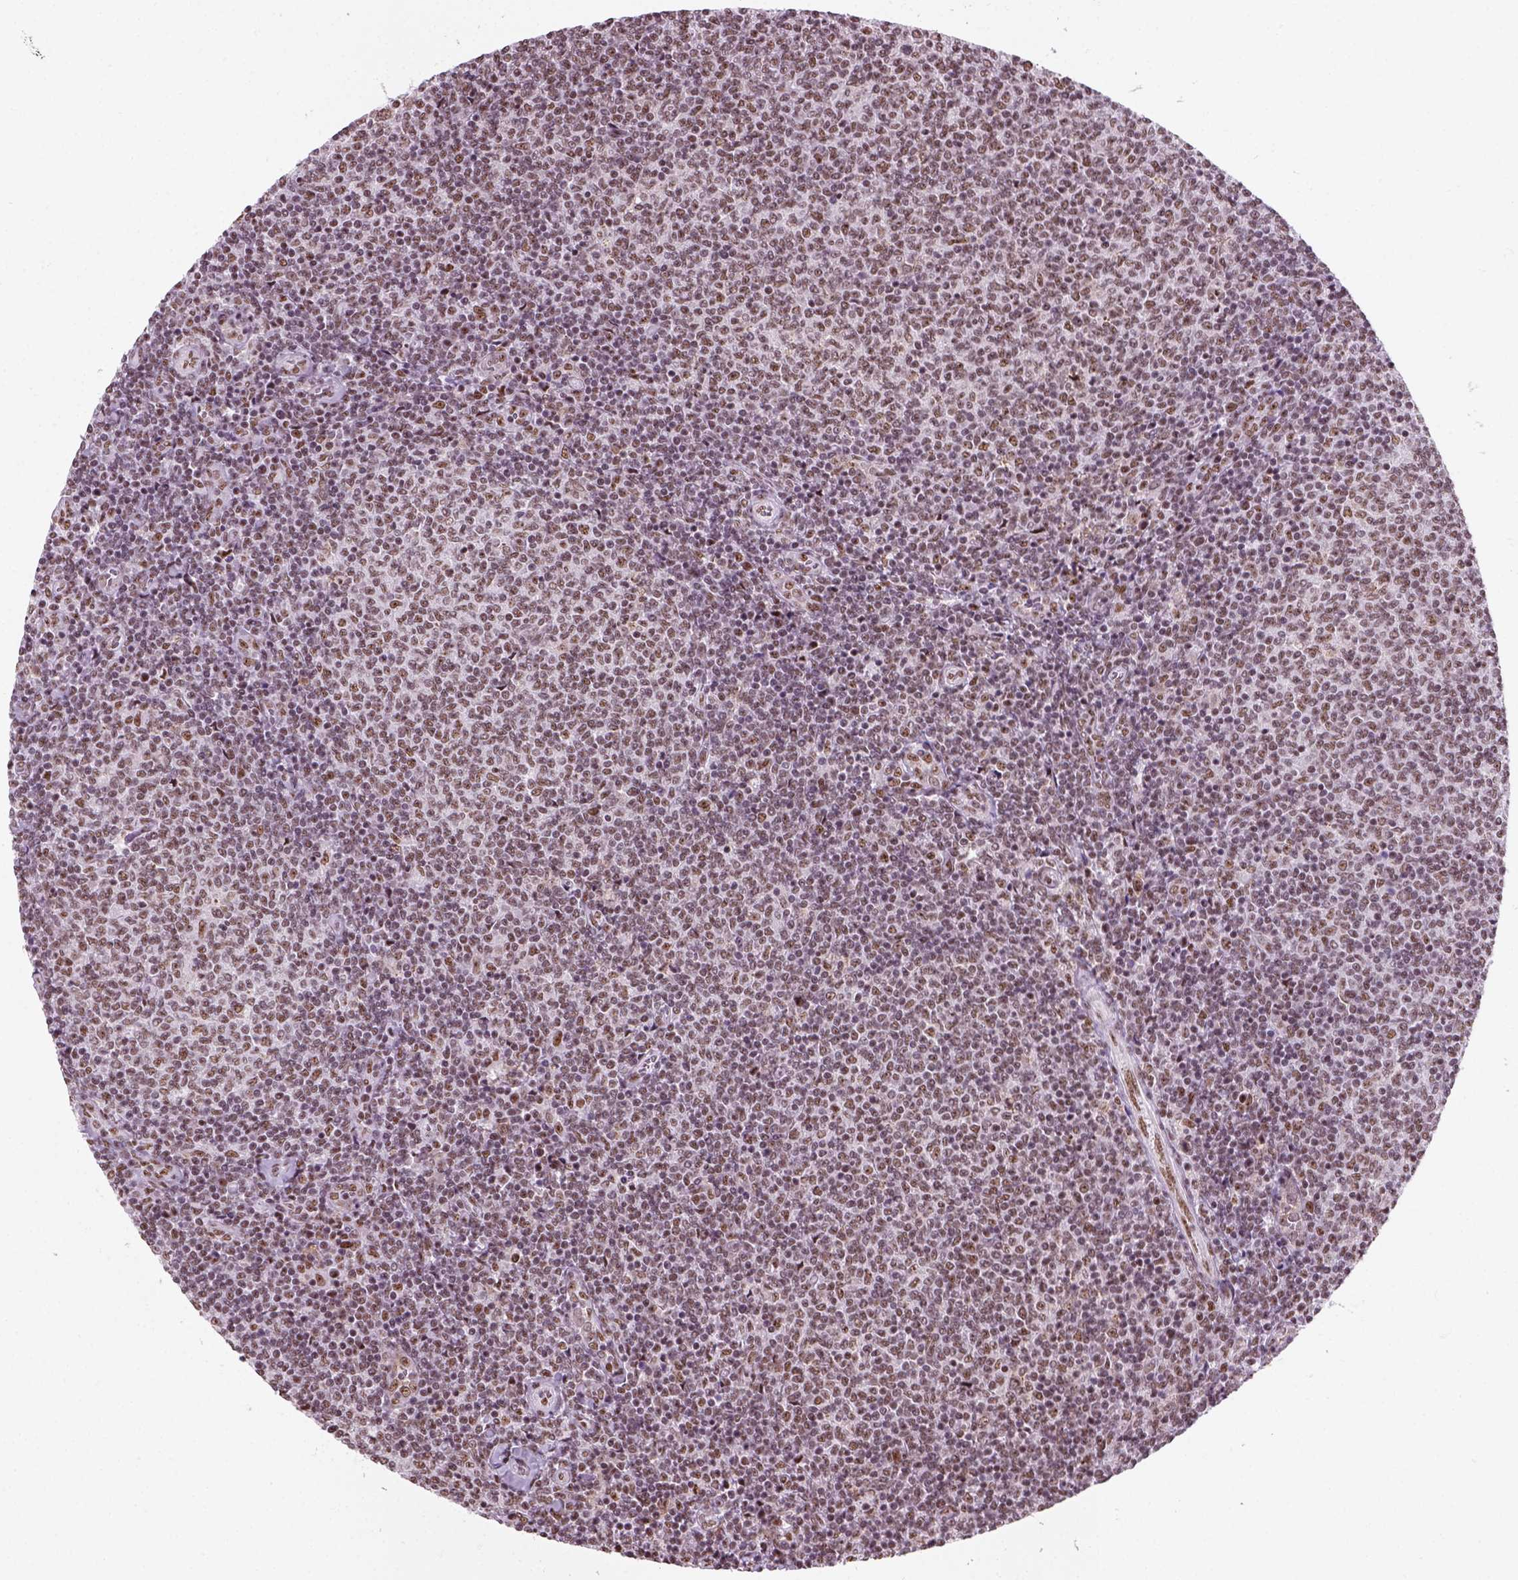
{"staining": {"intensity": "moderate", "quantity": ">75%", "location": "nuclear"}, "tissue": "lymphoma", "cell_type": "Tumor cells", "image_type": "cancer", "snomed": [{"axis": "morphology", "description": "Malignant lymphoma, non-Hodgkin's type, Low grade"}, {"axis": "topography", "description": "Lymph node"}], "caption": "Lymphoma was stained to show a protein in brown. There is medium levels of moderate nuclear staining in about >75% of tumor cells. (Stains: DAB (3,3'-diaminobenzidine) in brown, nuclei in blue, Microscopy: brightfield microscopy at high magnification).", "gene": "GTF2F1", "patient": {"sex": "male", "age": 52}}